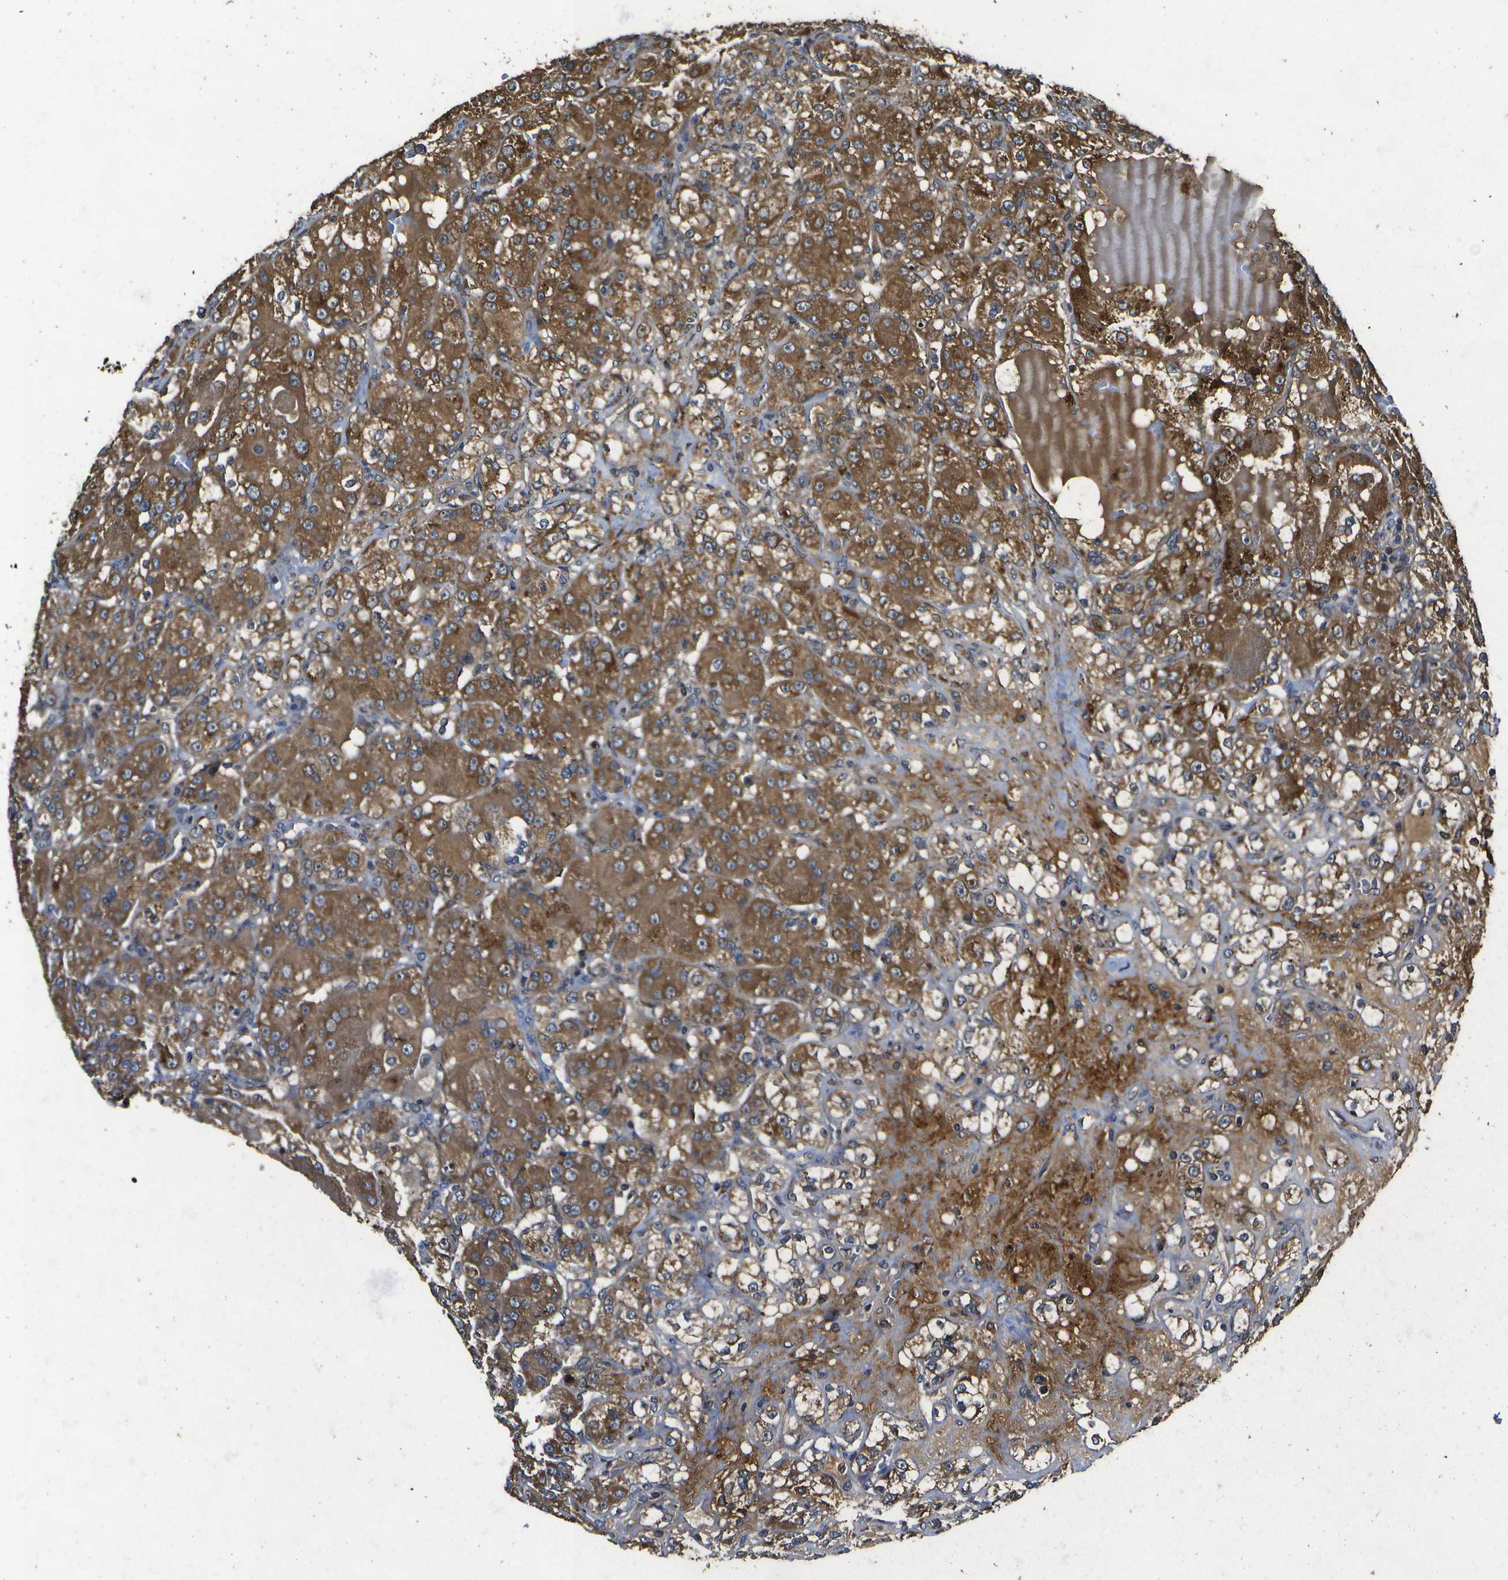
{"staining": {"intensity": "moderate", "quantity": ">75%", "location": "cytoplasmic/membranous"}, "tissue": "renal cancer", "cell_type": "Tumor cells", "image_type": "cancer", "snomed": [{"axis": "morphology", "description": "Normal tissue, NOS"}, {"axis": "morphology", "description": "Adenocarcinoma, NOS"}, {"axis": "topography", "description": "Kidney"}], "caption": "Moderate cytoplasmic/membranous protein expression is seen in approximately >75% of tumor cells in renal cancer (adenocarcinoma).", "gene": "HFE", "patient": {"sex": "male", "age": 61}}